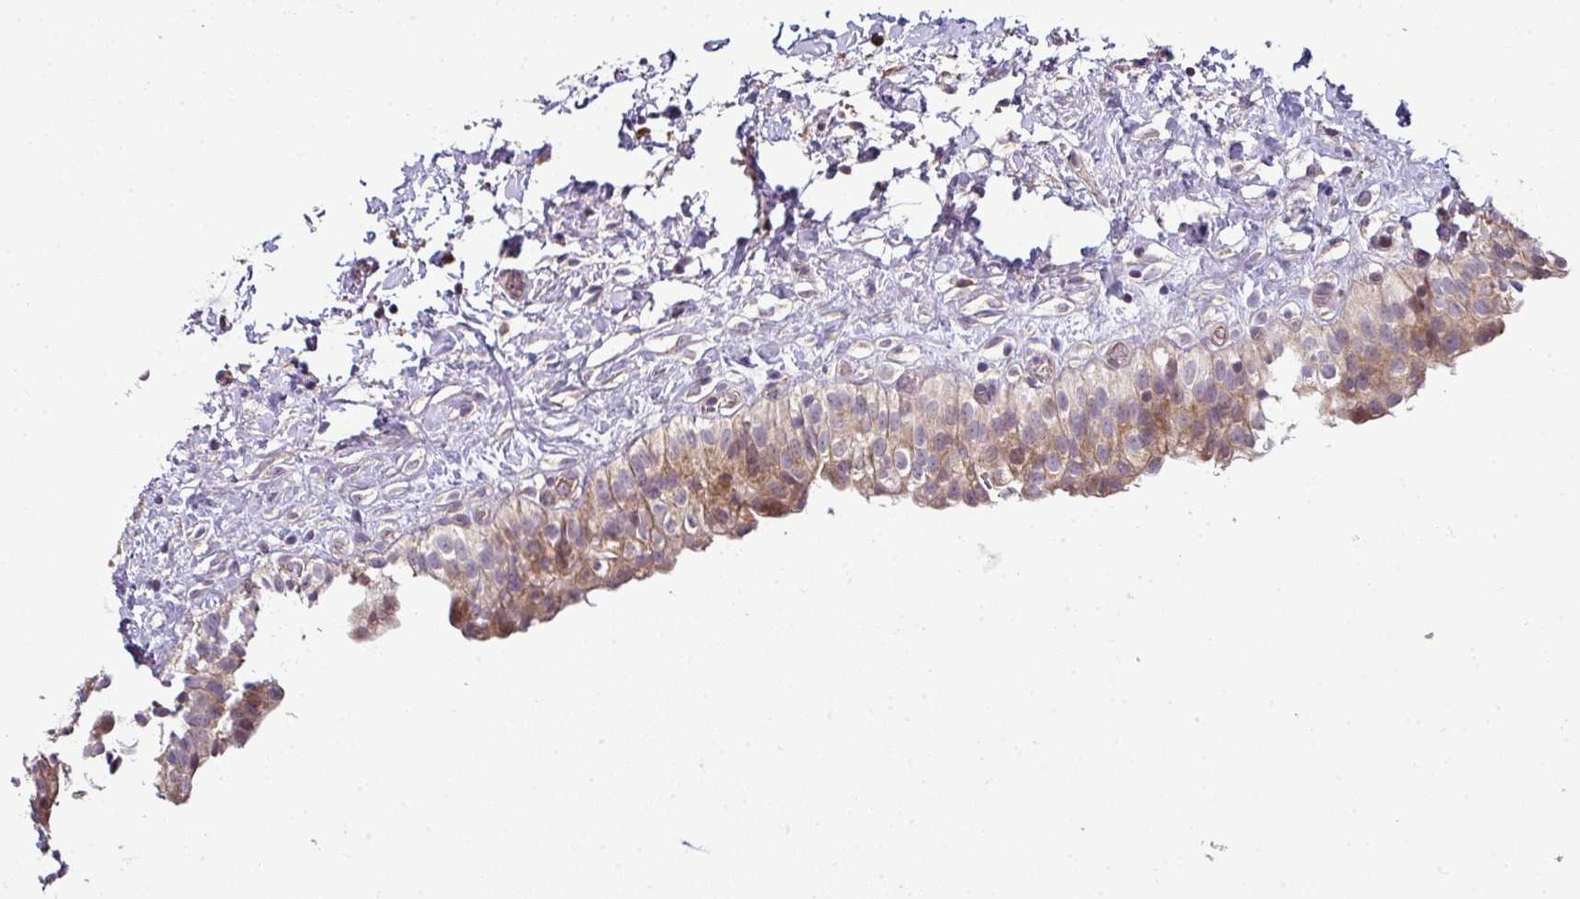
{"staining": {"intensity": "moderate", "quantity": "25%-75%", "location": "cytoplasmic/membranous,nuclear"}, "tissue": "urinary bladder", "cell_type": "Urothelial cells", "image_type": "normal", "snomed": [{"axis": "morphology", "description": "Normal tissue, NOS"}, {"axis": "topography", "description": "Urinary bladder"}], "caption": "This is an image of immunohistochemistry (IHC) staining of benign urinary bladder, which shows moderate staining in the cytoplasmic/membranous,nuclear of urothelial cells.", "gene": "TIMMDC1", "patient": {"sex": "male", "age": 51}}